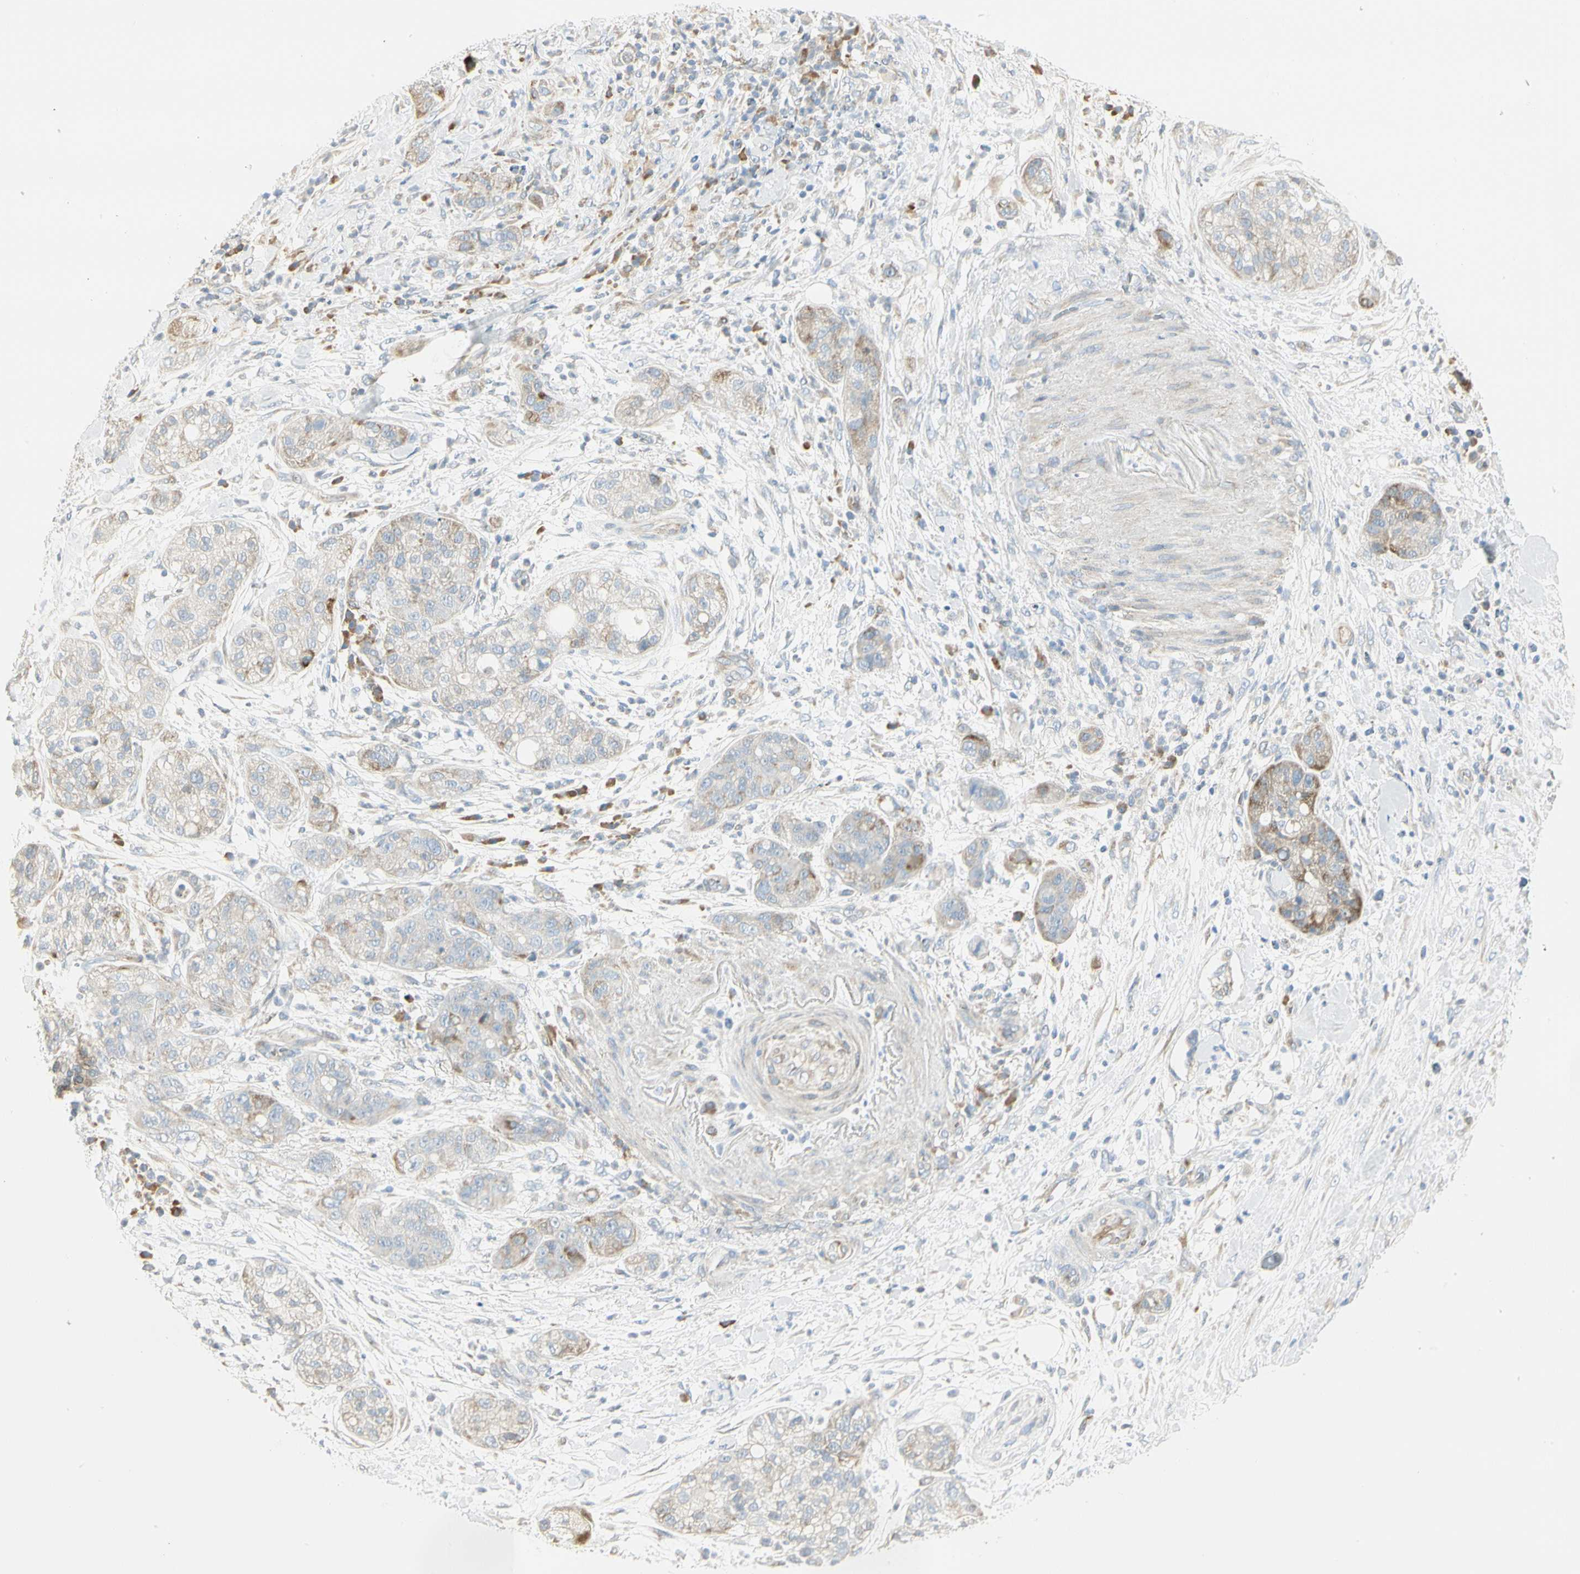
{"staining": {"intensity": "negative", "quantity": "none", "location": "none"}, "tissue": "pancreatic cancer", "cell_type": "Tumor cells", "image_type": "cancer", "snomed": [{"axis": "morphology", "description": "Adenocarcinoma, NOS"}, {"axis": "topography", "description": "Pancreas"}], "caption": "Tumor cells are negative for brown protein staining in pancreatic cancer.", "gene": "TNFSF11", "patient": {"sex": "female", "age": 78}}